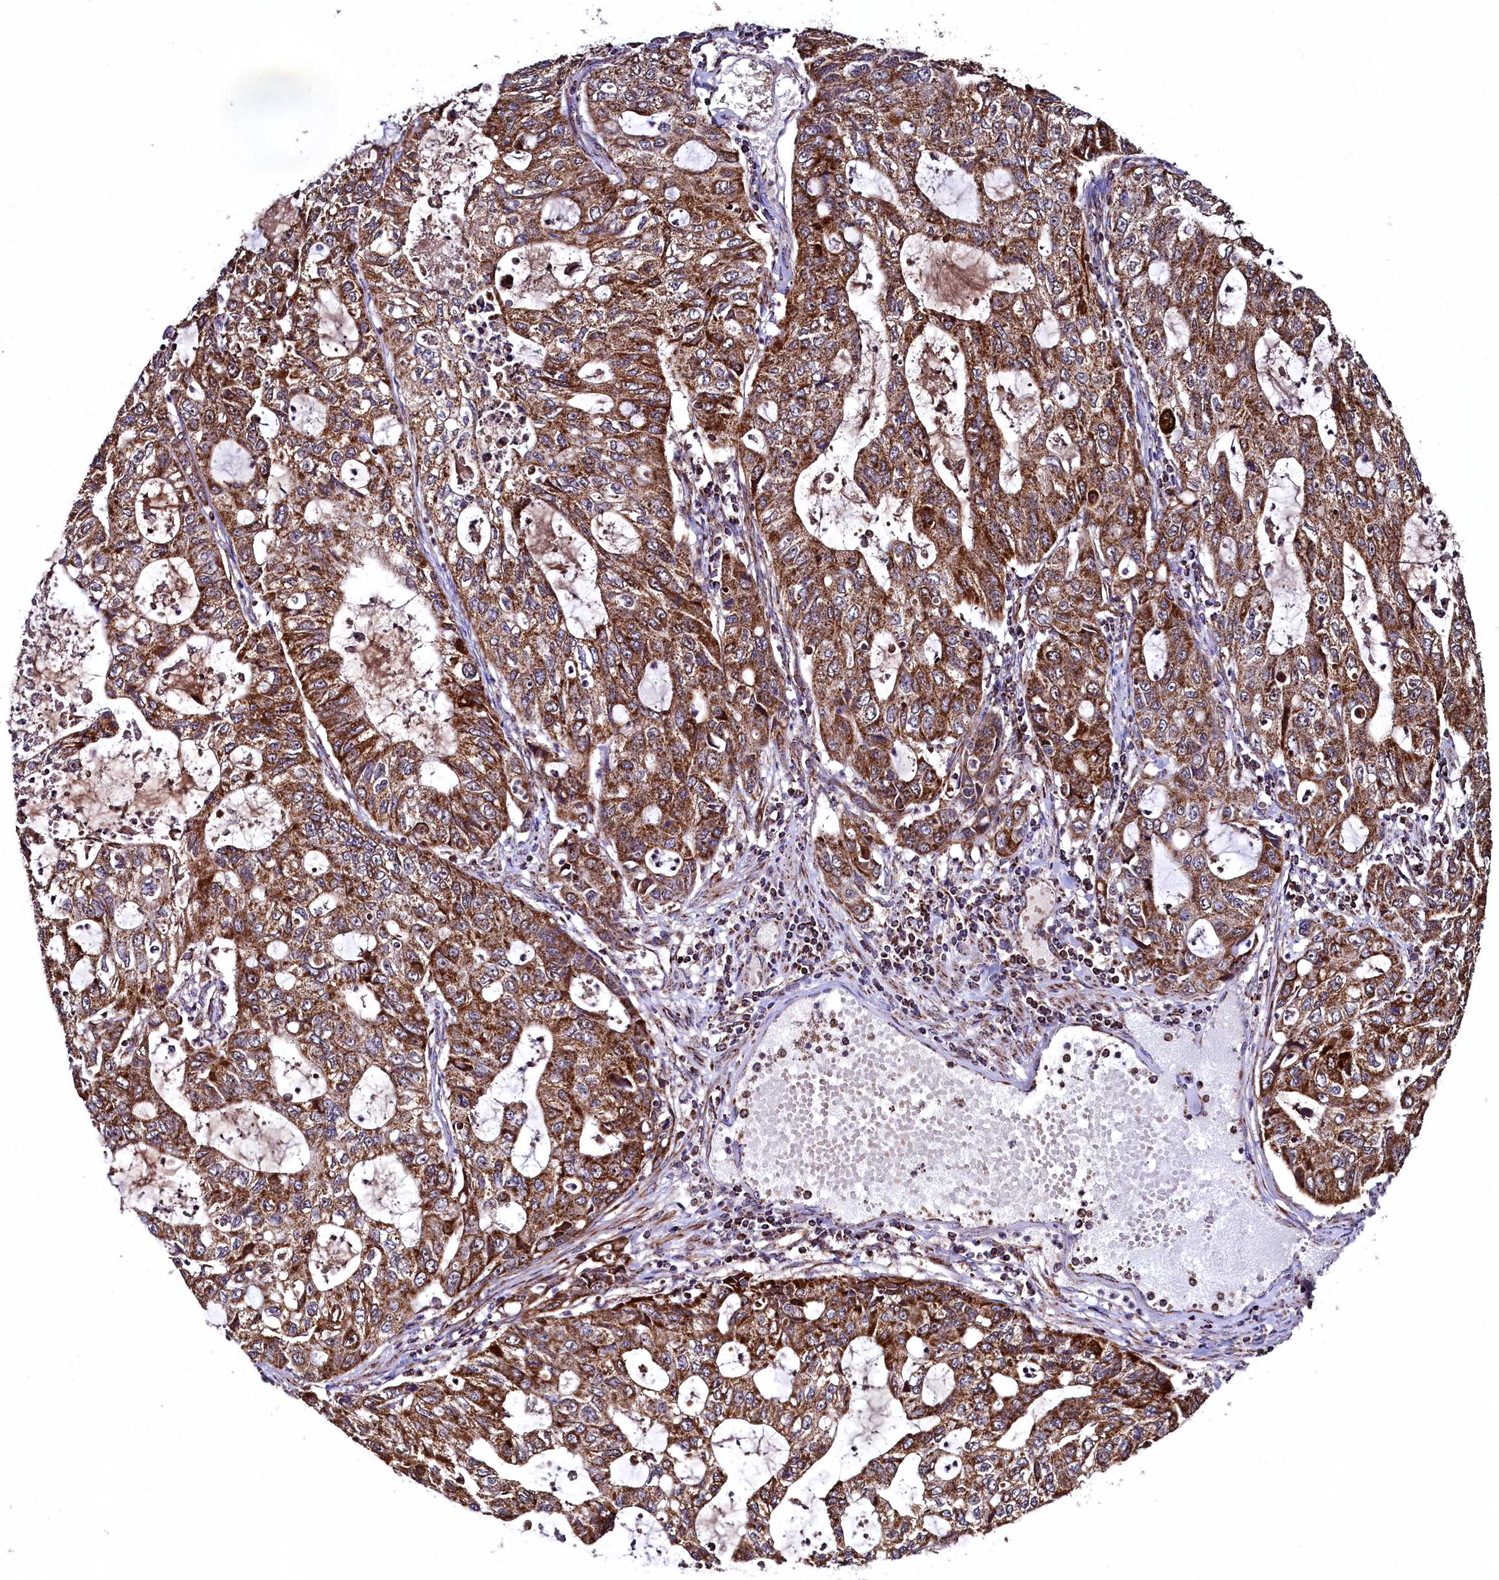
{"staining": {"intensity": "strong", "quantity": ">75%", "location": "cytoplasmic/membranous"}, "tissue": "stomach cancer", "cell_type": "Tumor cells", "image_type": "cancer", "snomed": [{"axis": "morphology", "description": "Adenocarcinoma, NOS"}, {"axis": "topography", "description": "Stomach, upper"}], "caption": "Protein analysis of adenocarcinoma (stomach) tissue reveals strong cytoplasmic/membranous expression in about >75% of tumor cells.", "gene": "CLYBL", "patient": {"sex": "female", "age": 52}}